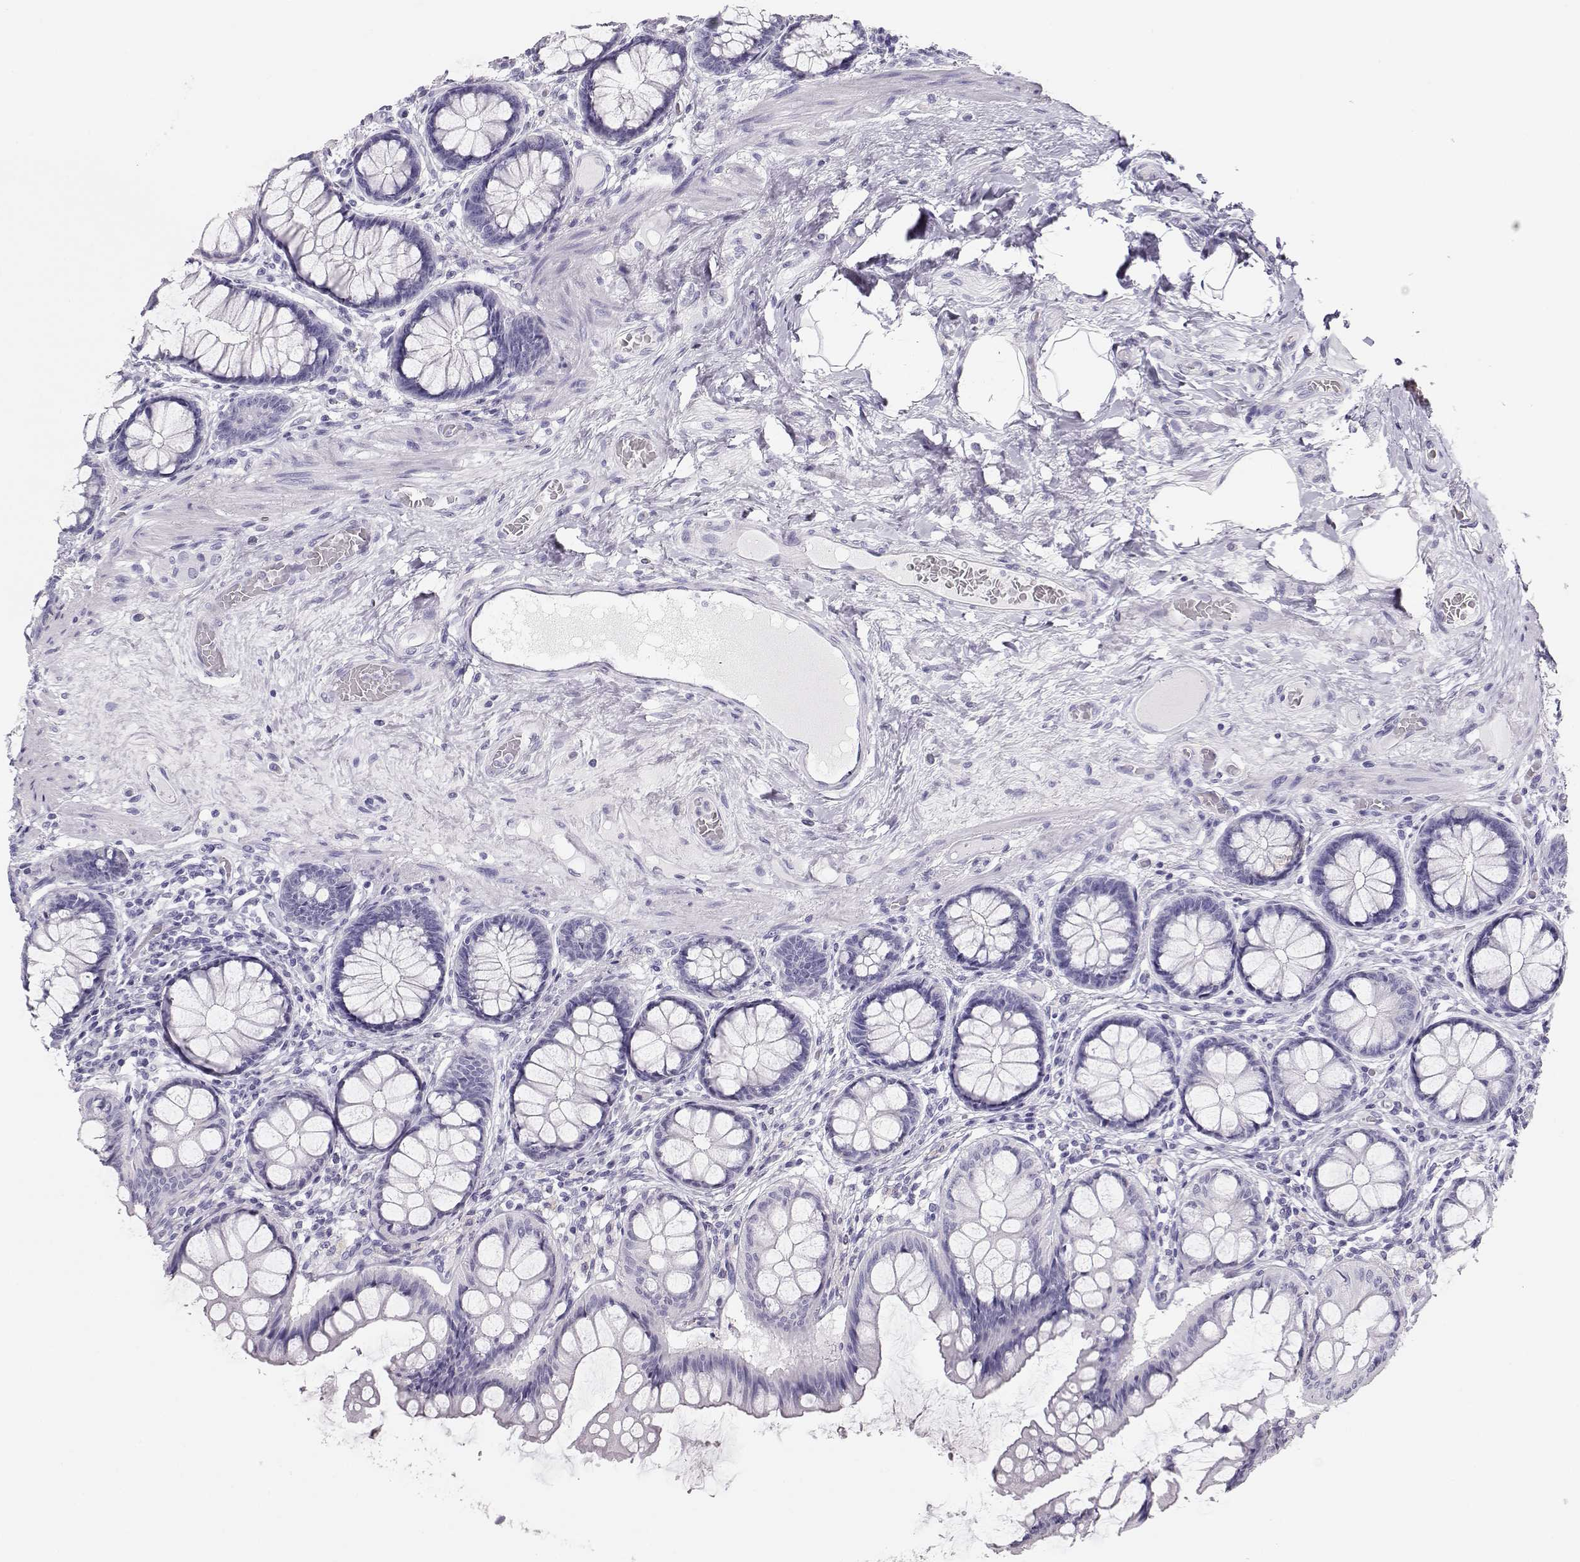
{"staining": {"intensity": "negative", "quantity": "none", "location": "none"}, "tissue": "colon", "cell_type": "Endothelial cells", "image_type": "normal", "snomed": [{"axis": "morphology", "description": "Normal tissue, NOS"}, {"axis": "topography", "description": "Colon"}], "caption": "Benign colon was stained to show a protein in brown. There is no significant positivity in endothelial cells. Brightfield microscopy of immunohistochemistry (IHC) stained with DAB (brown) and hematoxylin (blue), captured at high magnification.", "gene": "TKTL1", "patient": {"sex": "female", "age": 65}}